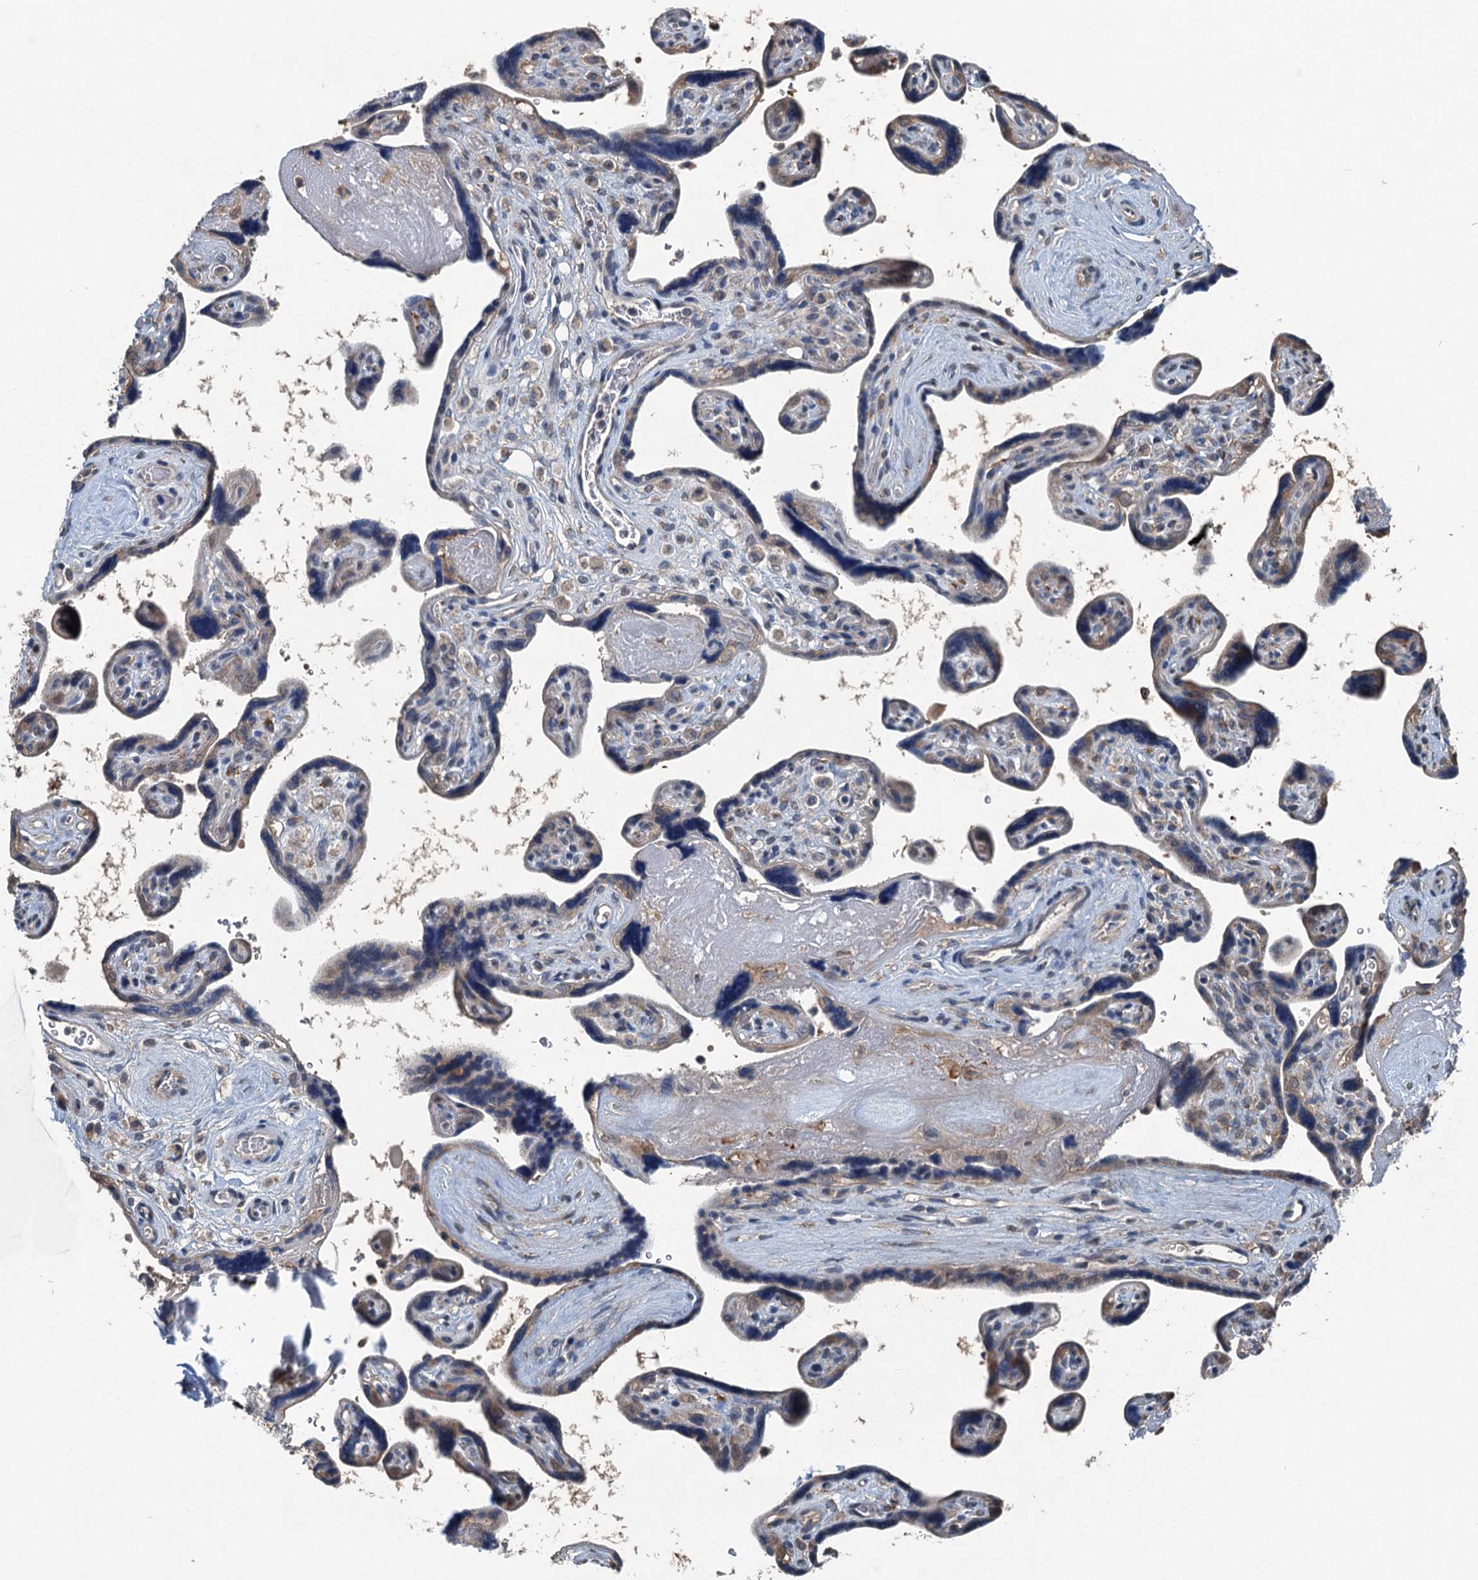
{"staining": {"intensity": "weak", "quantity": "<25%", "location": "cytoplasmic/membranous,nuclear"}, "tissue": "placenta", "cell_type": "Trophoblastic cells", "image_type": "normal", "snomed": [{"axis": "morphology", "description": "Normal tissue, NOS"}, {"axis": "topography", "description": "Placenta"}], "caption": "Immunohistochemistry of normal placenta exhibits no staining in trophoblastic cells.", "gene": "NAA60", "patient": {"sex": "female", "age": 39}}